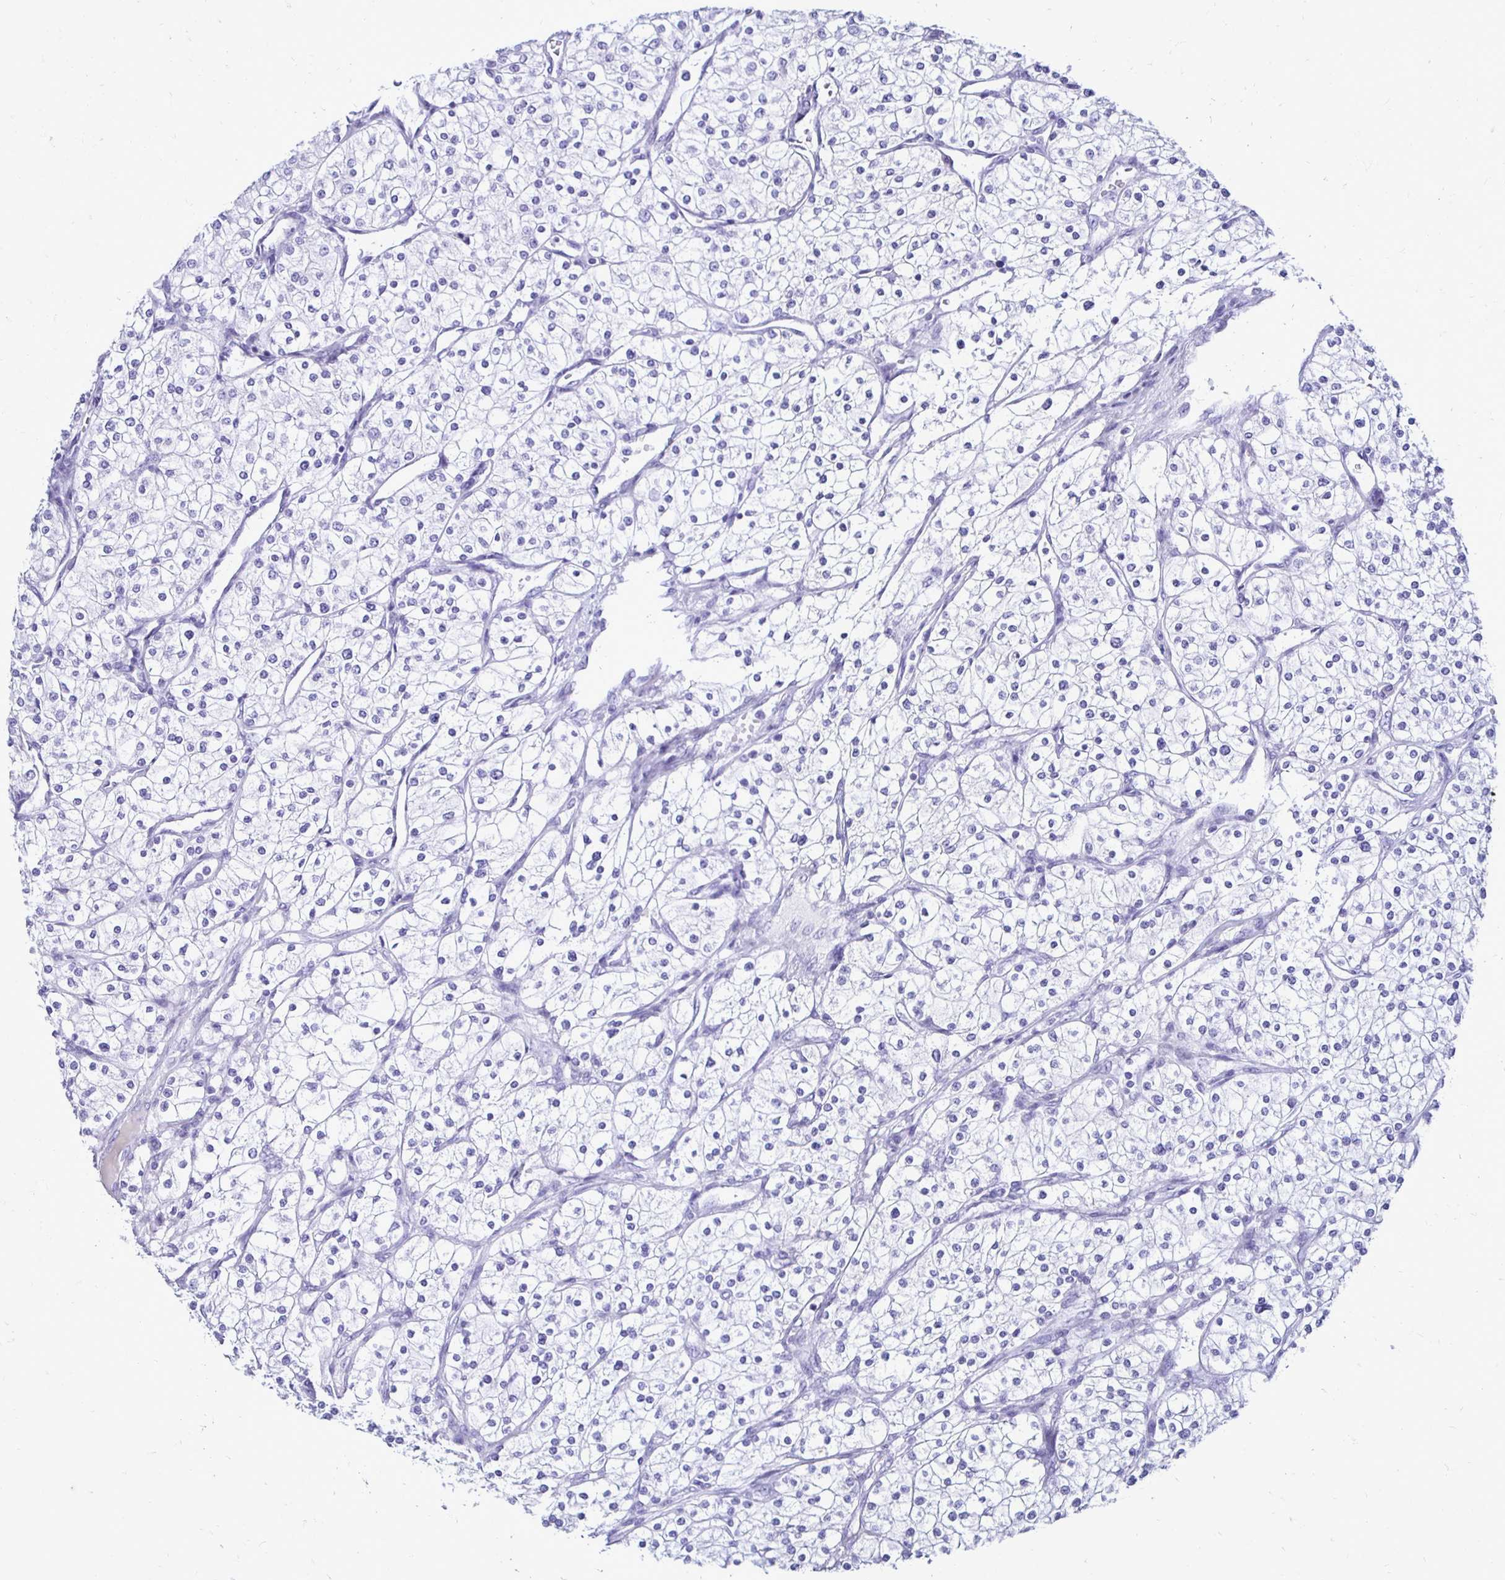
{"staining": {"intensity": "negative", "quantity": "none", "location": "none"}, "tissue": "renal cancer", "cell_type": "Tumor cells", "image_type": "cancer", "snomed": [{"axis": "morphology", "description": "Adenocarcinoma, NOS"}, {"axis": "topography", "description": "Kidney"}], "caption": "High power microscopy image of an IHC histopathology image of renal cancer, revealing no significant positivity in tumor cells.", "gene": "CST5", "patient": {"sex": "male", "age": 80}}